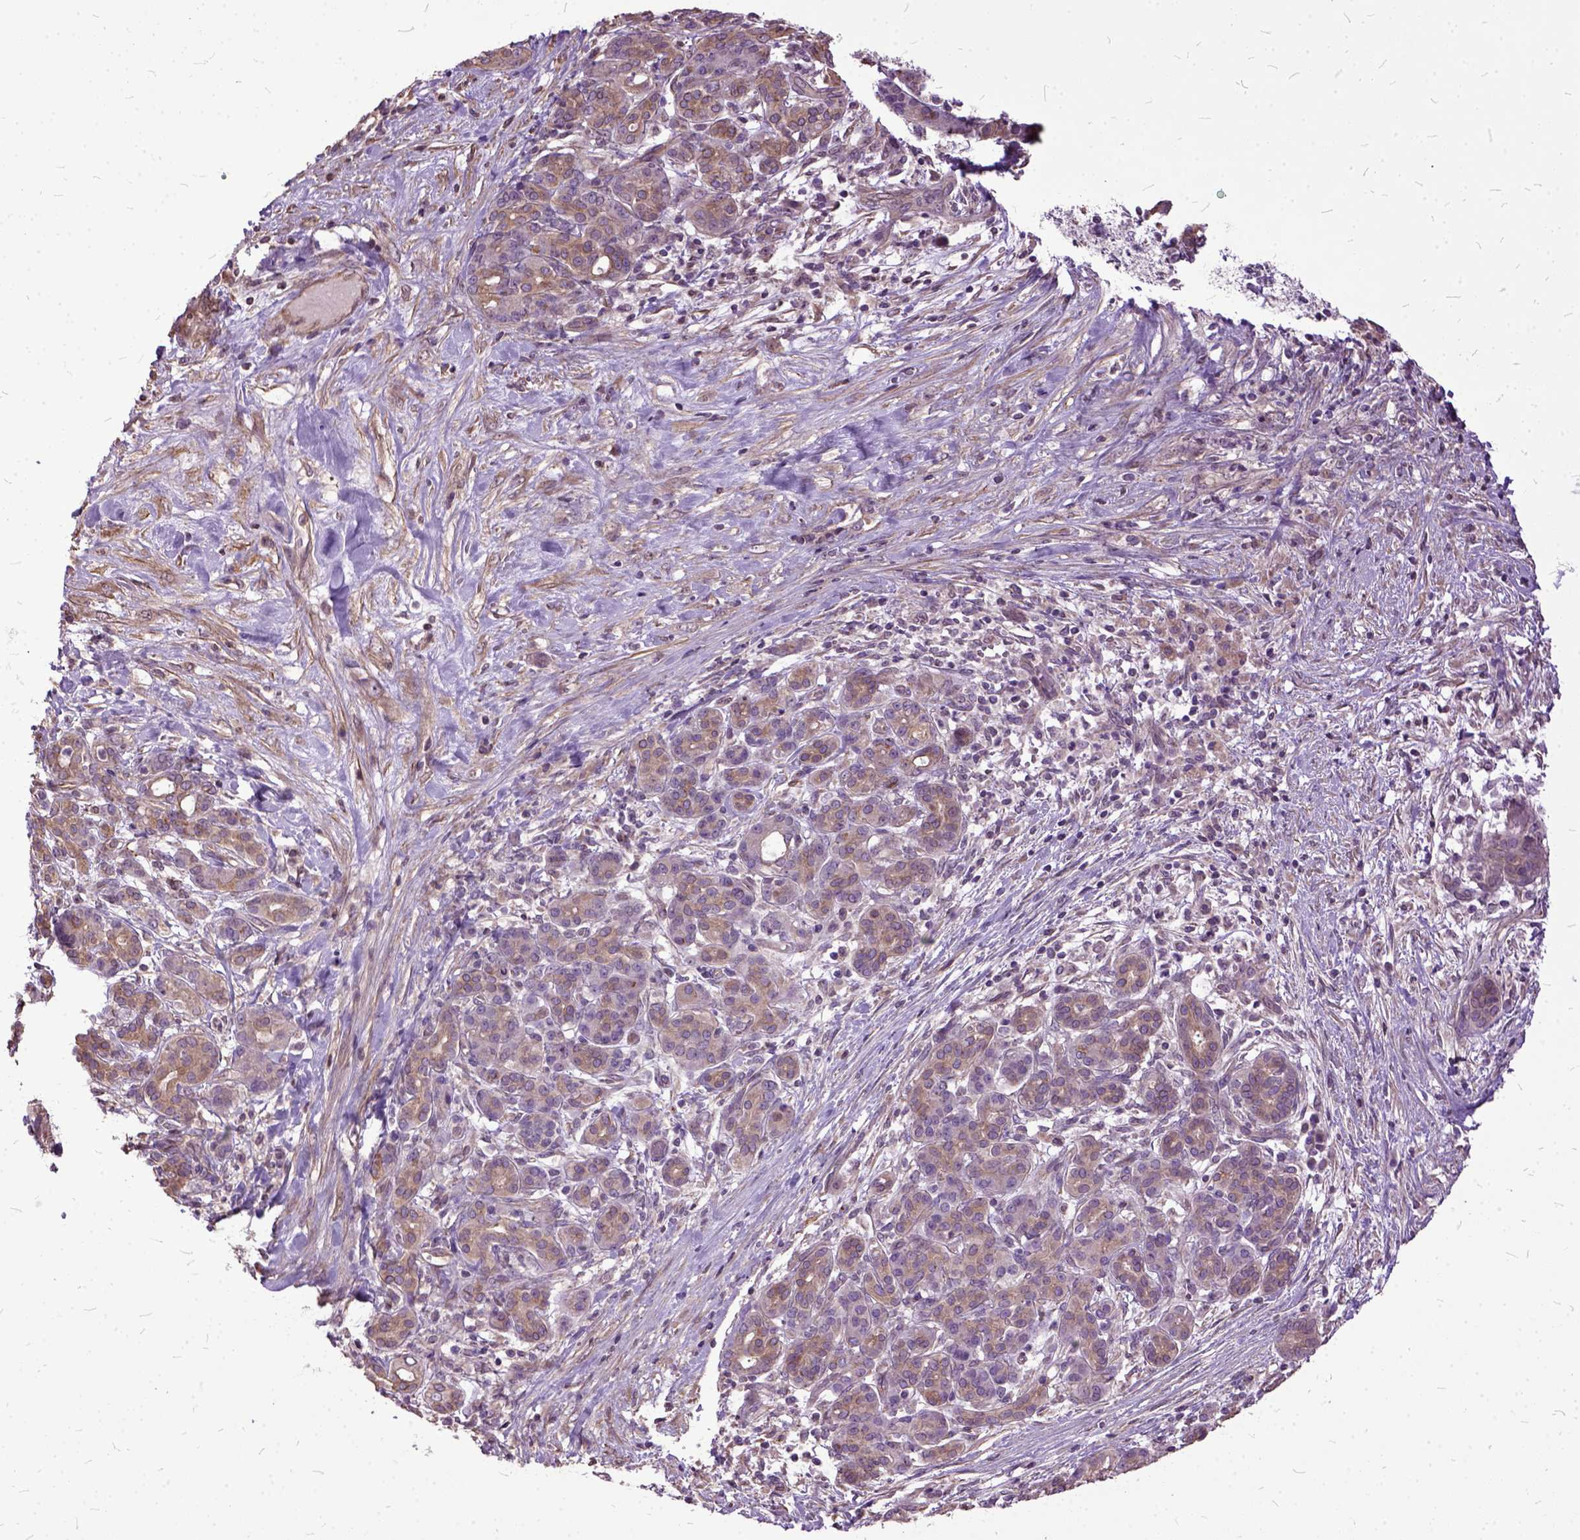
{"staining": {"intensity": "weak", "quantity": ">75%", "location": "cytoplasmic/membranous"}, "tissue": "pancreatic cancer", "cell_type": "Tumor cells", "image_type": "cancer", "snomed": [{"axis": "morphology", "description": "Adenocarcinoma, NOS"}, {"axis": "topography", "description": "Pancreas"}], "caption": "Immunohistochemical staining of human adenocarcinoma (pancreatic) demonstrates weak cytoplasmic/membranous protein expression in about >75% of tumor cells.", "gene": "AREG", "patient": {"sex": "male", "age": 44}}